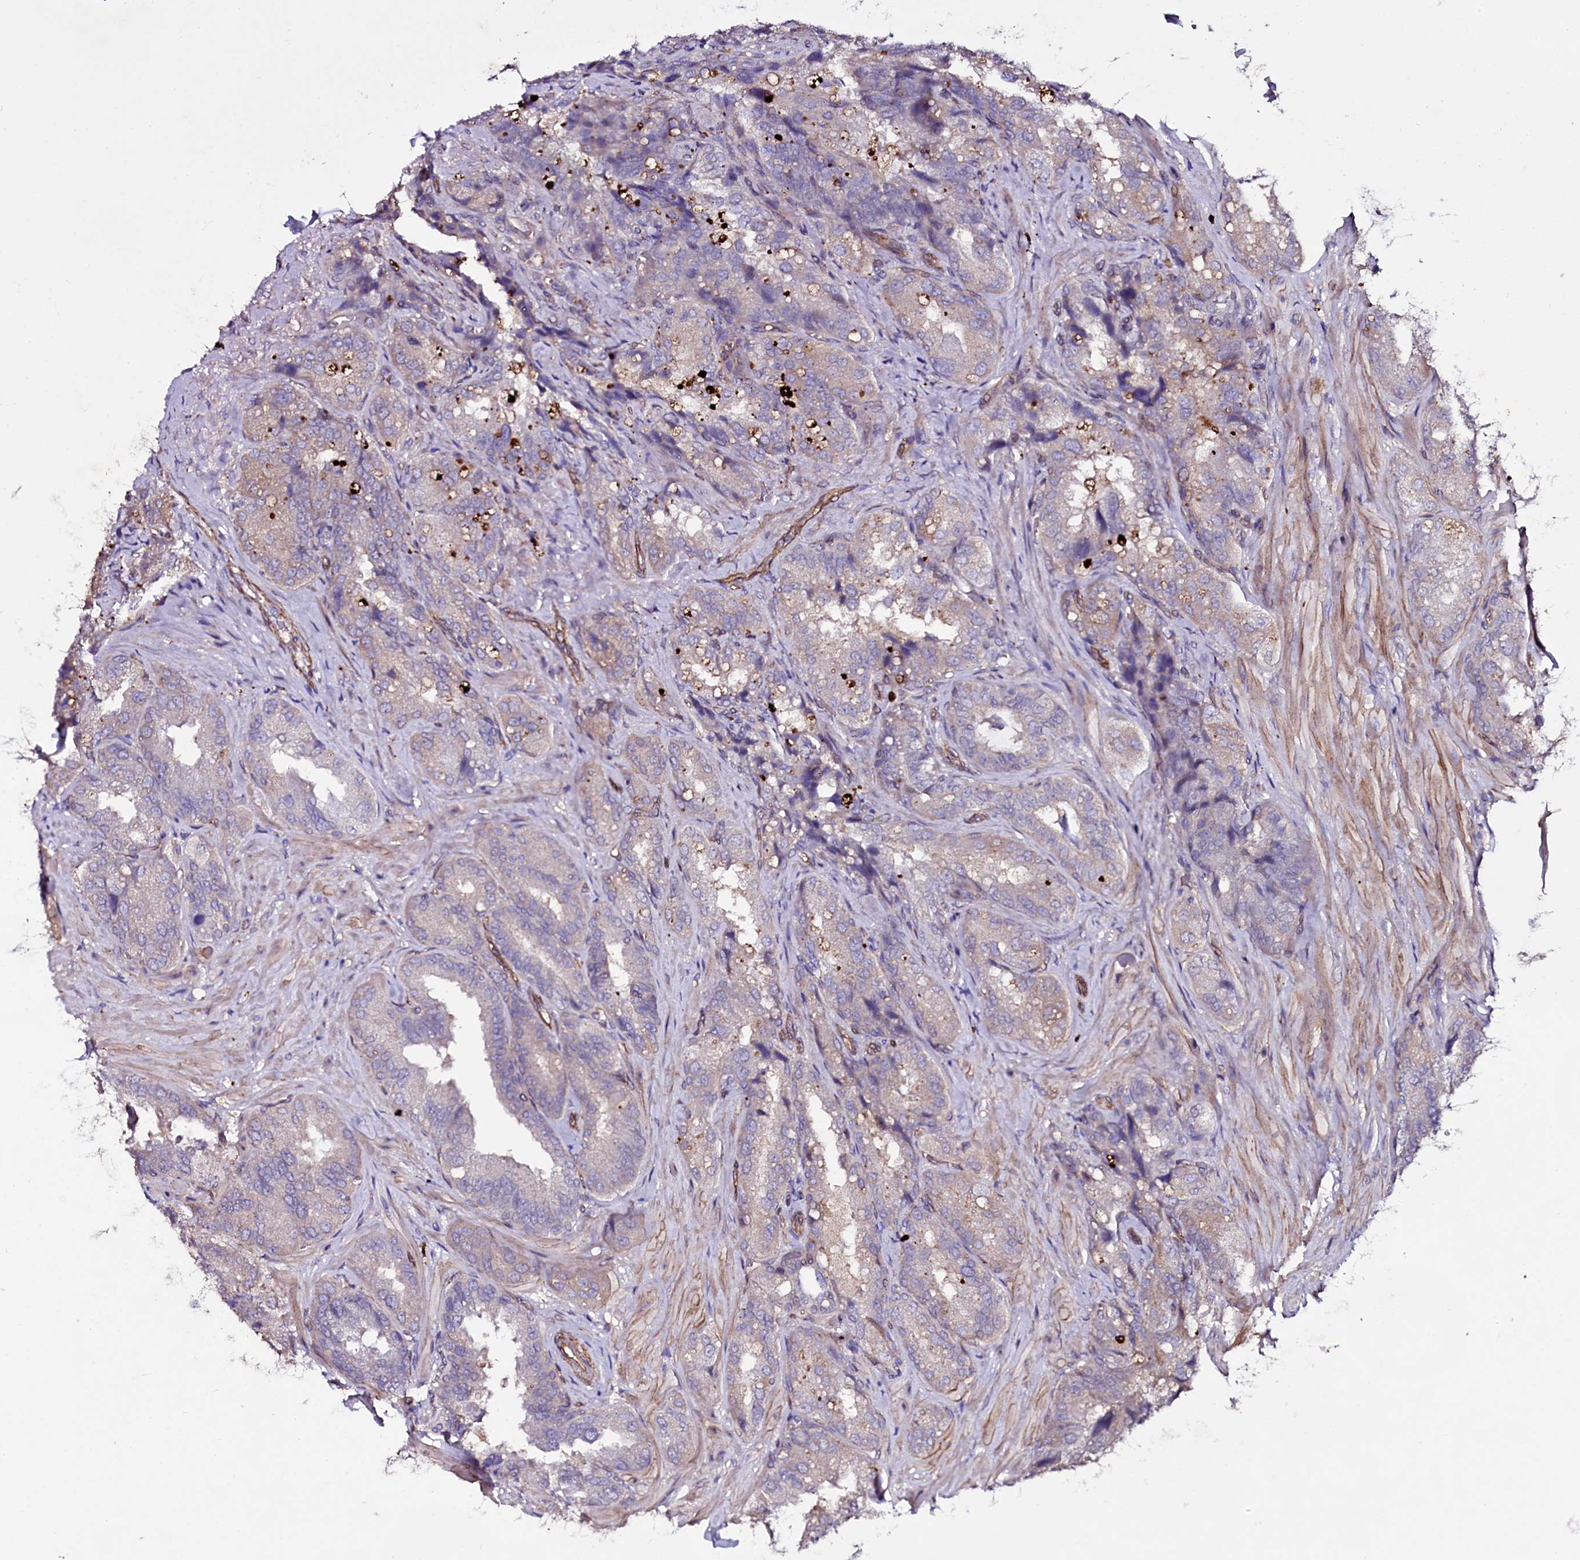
{"staining": {"intensity": "moderate", "quantity": "25%-75%", "location": "cytoplasmic/membranous"}, "tissue": "seminal vesicle", "cell_type": "Glandular cells", "image_type": "normal", "snomed": [{"axis": "morphology", "description": "Normal tissue, NOS"}, {"axis": "topography", "description": "Prostate and seminal vesicle, NOS"}, {"axis": "topography", "description": "Prostate"}, {"axis": "topography", "description": "Seminal veicle"}], "caption": "The image displays immunohistochemical staining of unremarkable seminal vesicle. There is moderate cytoplasmic/membranous staining is appreciated in approximately 25%-75% of glandular cells.", "gene": "MEX3C", "patient": {"sex": "male", "age": 67}}